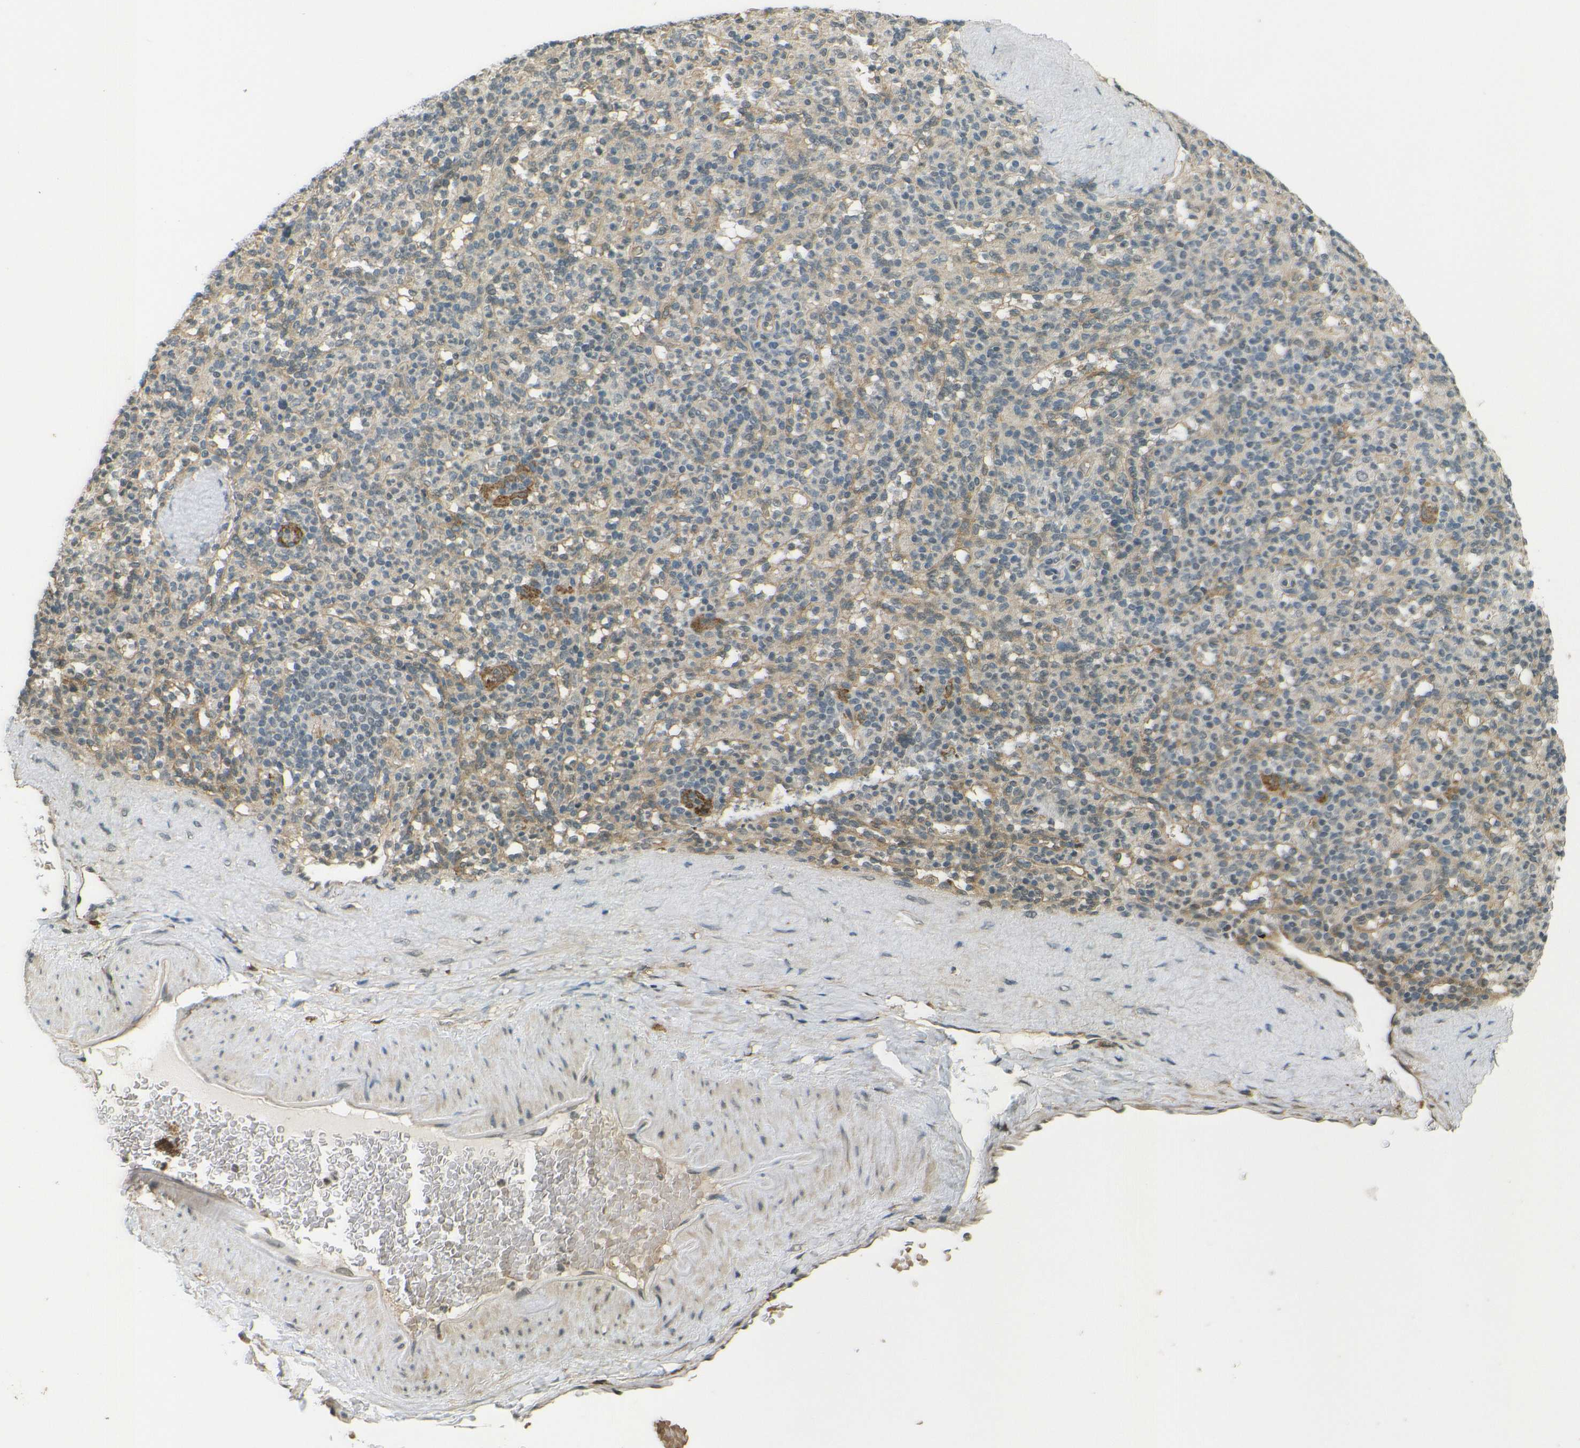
{"staining": {"intensity": "moderate", "quantity": ">75%", "location": "cytoplasmic/membranous"}, "tissue": "spleen", "cell_type": "Cells in red pulp", "image_type": "normal", "snomed": [{"axis": "morphology", "description": "Normal tissue, NOS"}, {"axis": "topography", "description": "Spleen"}], "caption": "Protein analysis of normal spleen displays moderate cytoplasmic/membranous positivity in approximately >75% of cells in red pulp.", "gene": "DAB2", "patient": {"sex": "male", "age": 36}}